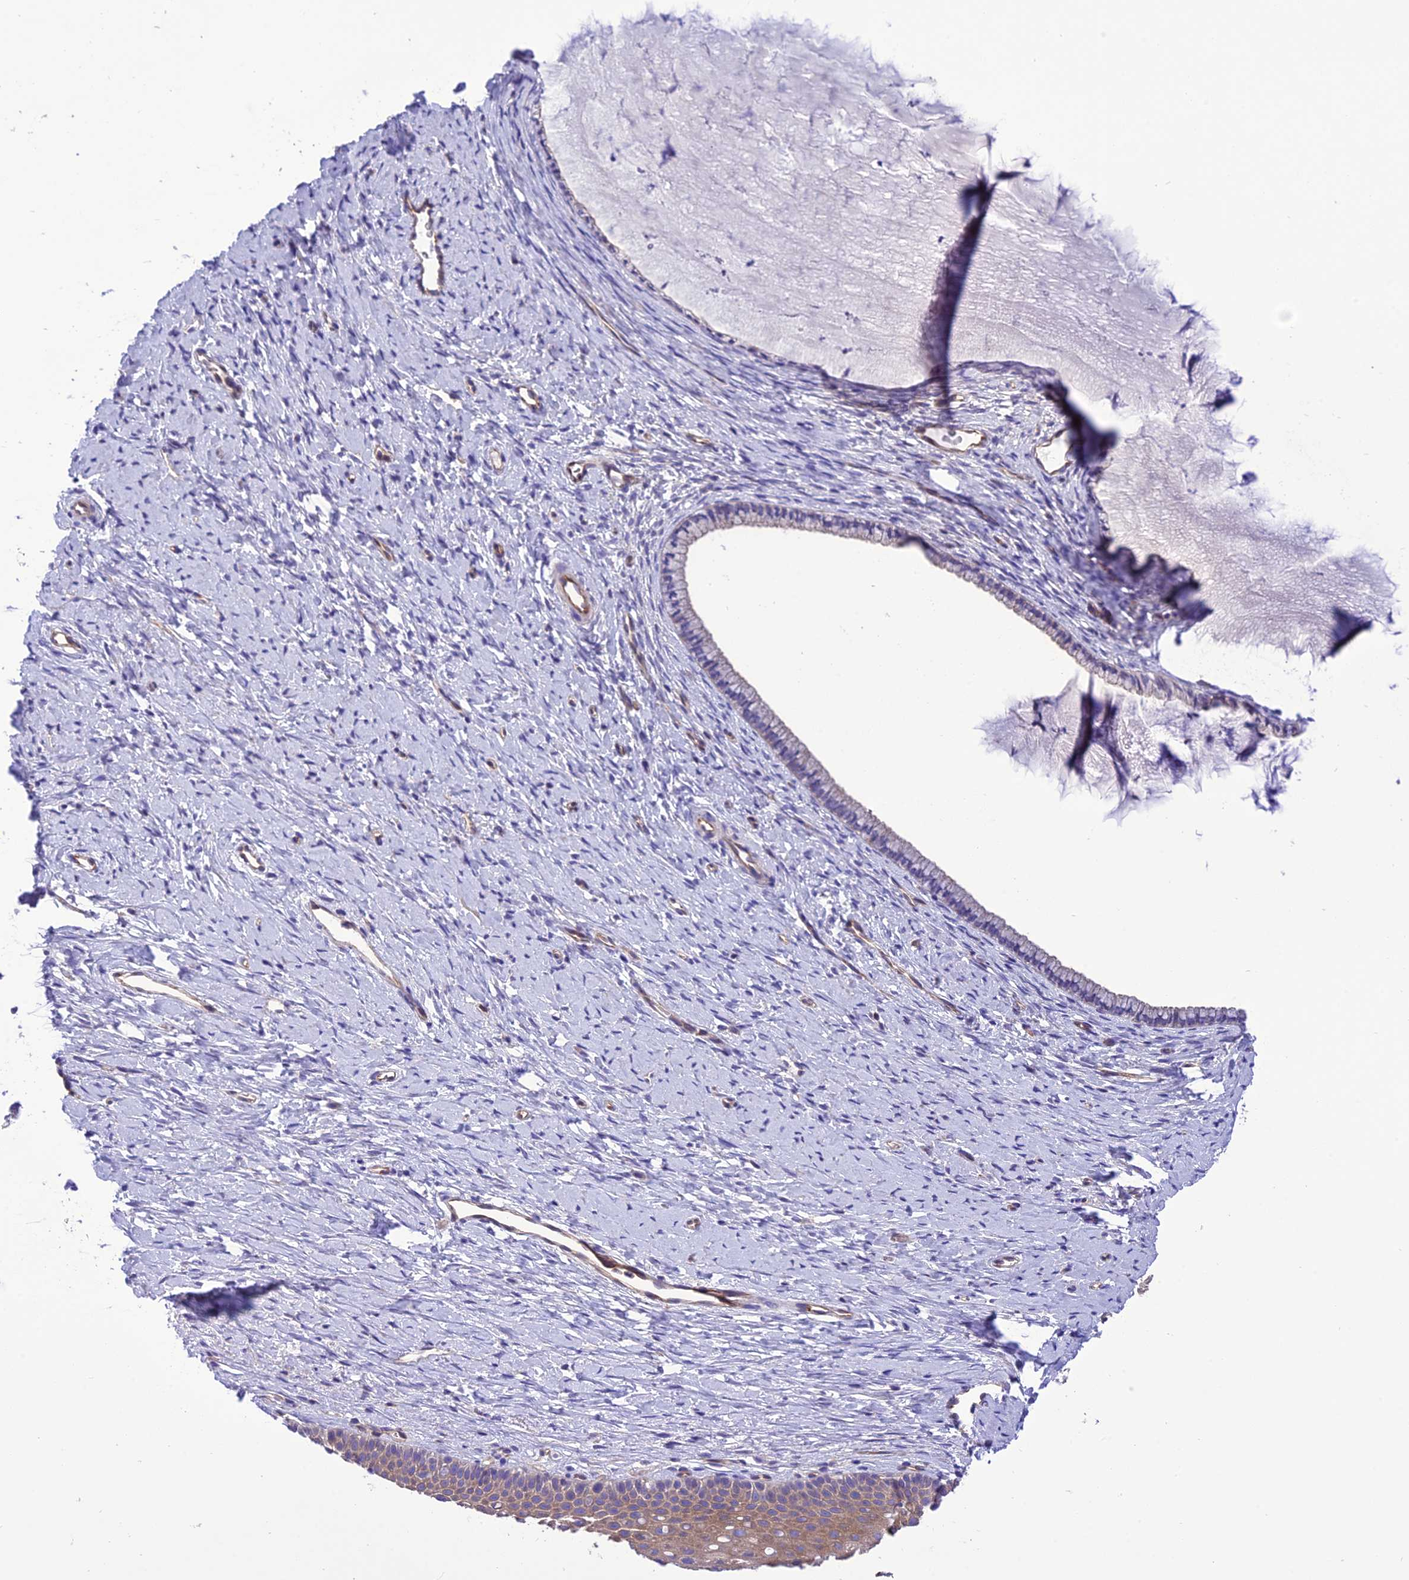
{"staining": {"intensity": "moderate", "quantity": "<25%", "location": "cytoplasmic/membranous"}, "tissue": "cervix", "cell_type": "Glandular cells", "image_type": "normal", "snomed": [{"axis": "morphology", "description": "Normal tissue, NOS"}, {"axis": "topography", "description": "Cervix"}], "caption": "An immunohistochemistry (IHC) image of normal tissue is shown. Protein staining in brown shows moderate cytoplasmic/membranous positivity in cervix within glandular cells.", "gene": "PPFIA3", "patient": {"sex": "female", "age": 36}}